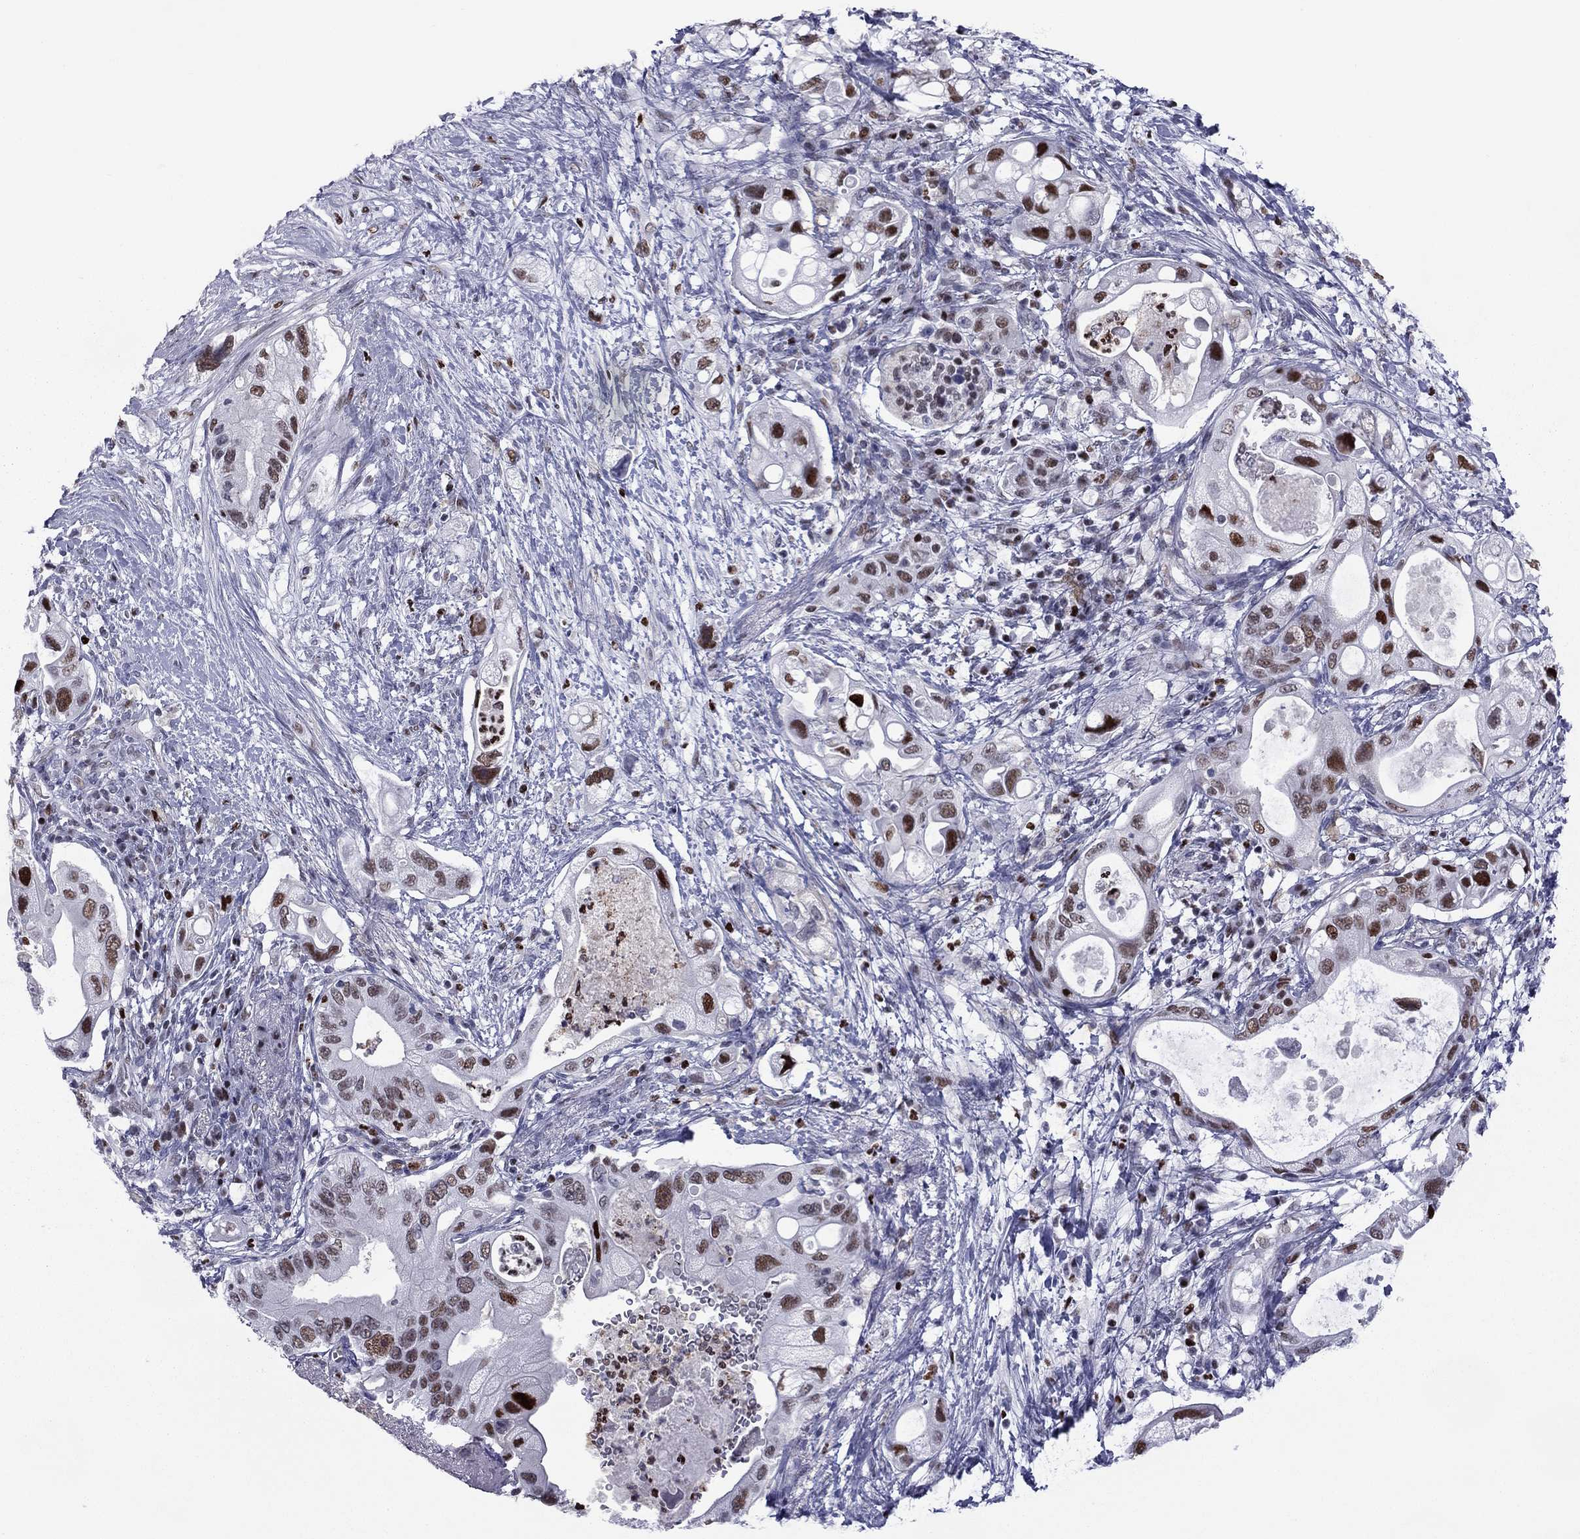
{"staining": {"intensity": "strong", "quantity": "25%-75%", "location": "nuclear"}, "tissue": "pancreatic cancer", "cell_type": "Tumor cells", "image_type": "cancer", "snomed": [{"axis": "morphology", "description": "Adenocarcinoma, NOS"}, {"axis": "topography", "description": "Pancreas"}], "caption": "Human adenocarcinoma (pancreatic) stained with a protein marker displays strong staining in tumor cells.", "gene": "PCGF3", "patient": {"sex": "female", "age": 72}}